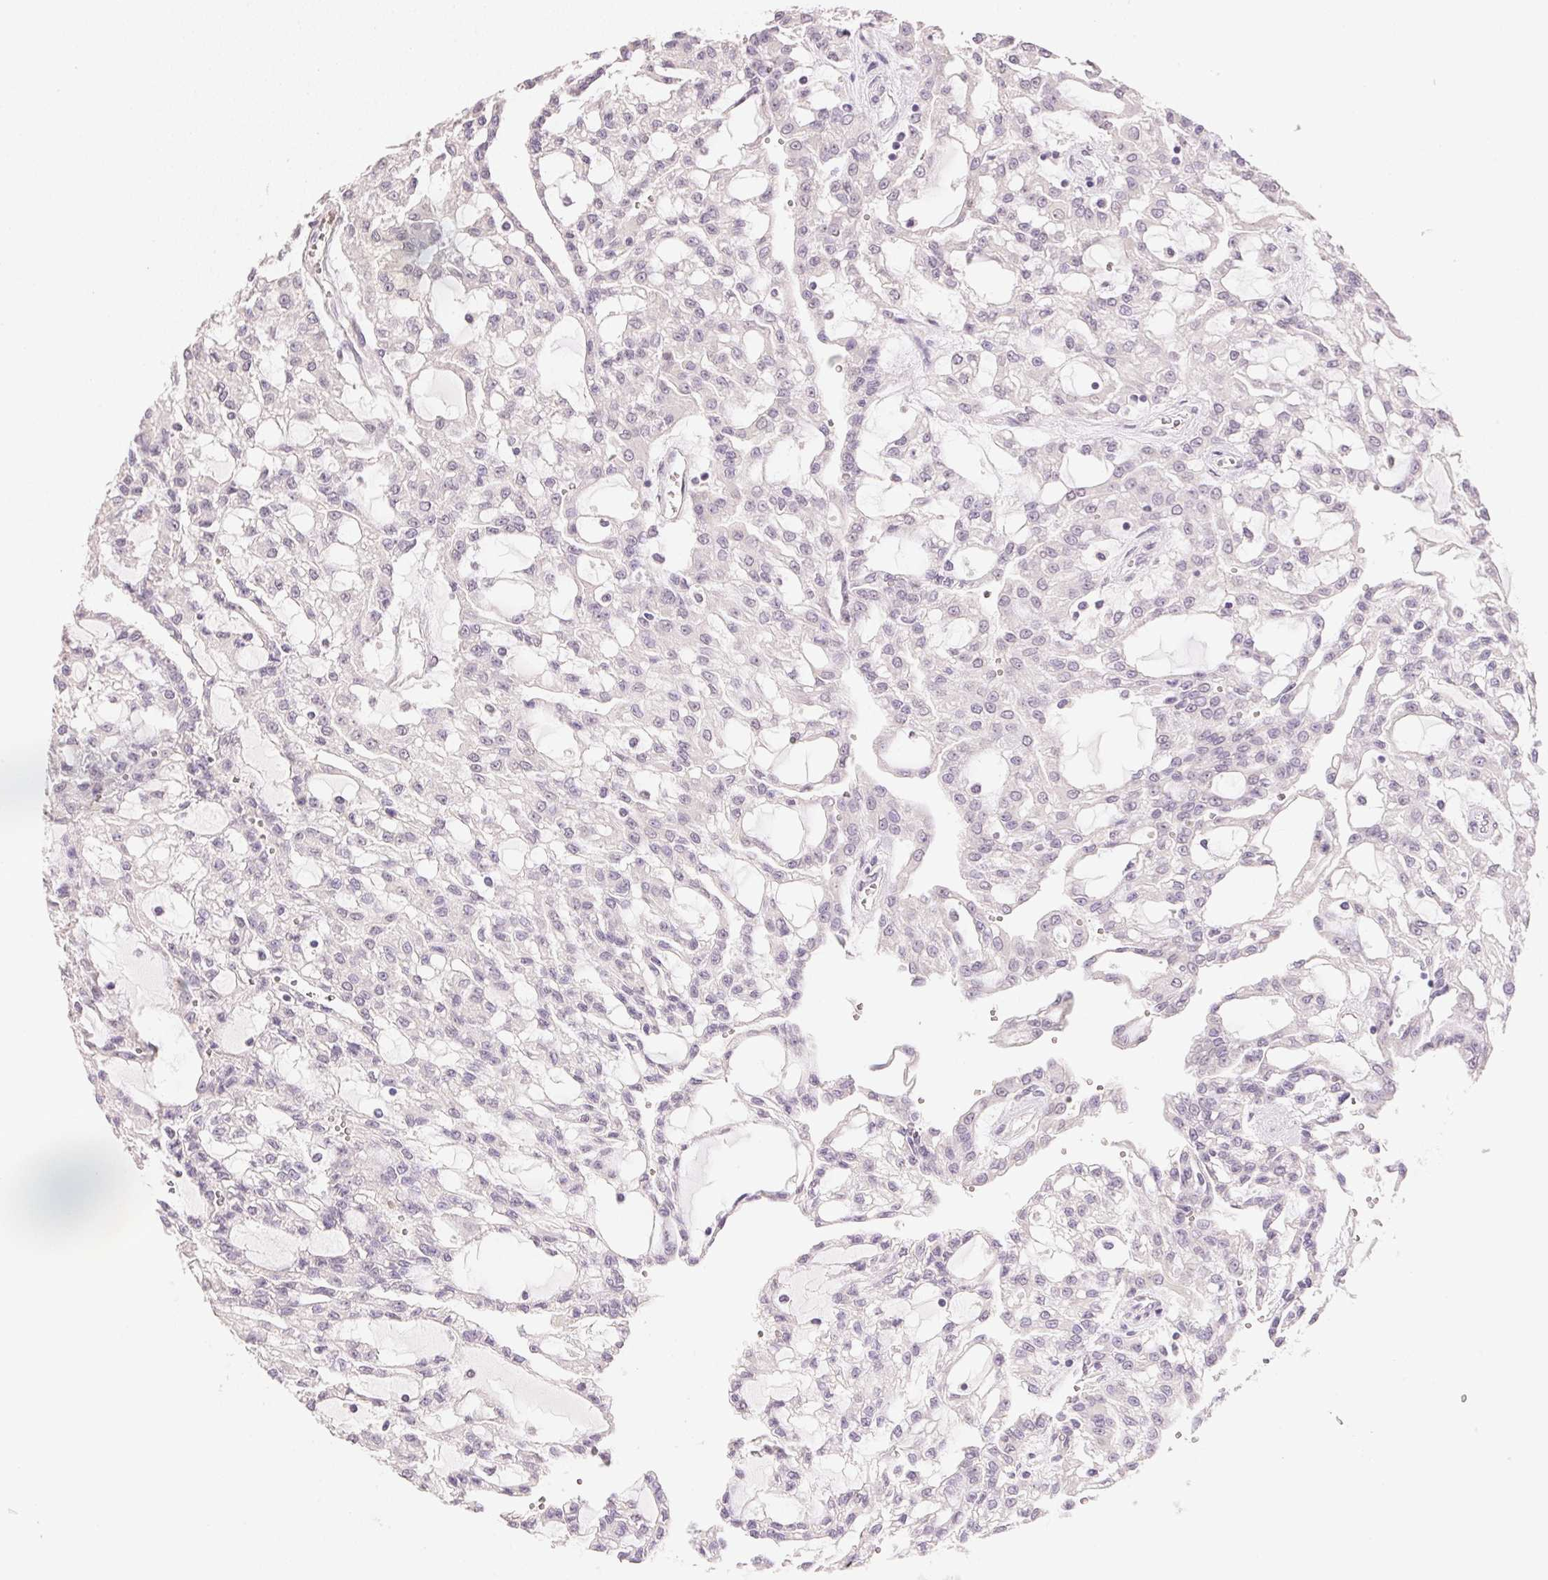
{"staining": {"intensity": "negative", "quantity": "none", "location": "none"}, "tissue": "renal cancer", "cell_type": "Tumor cells", "image_type": "cancer", "snomed": [{"axis": "morphology", "description": "Adenocarcinoma, NOS"}, {"axis": "topography", "description": "Kidney"}], "caption": "Immunohistochemistry (IHC) histopathology image of neoplastic tissue: human renal cancer stained with DAB (3,3'-diaminobenzidine) reveals no significant protein positivity in tumor cells.", "gene": "DHCR24", "patient": {"sex": "male", "age": 63}}